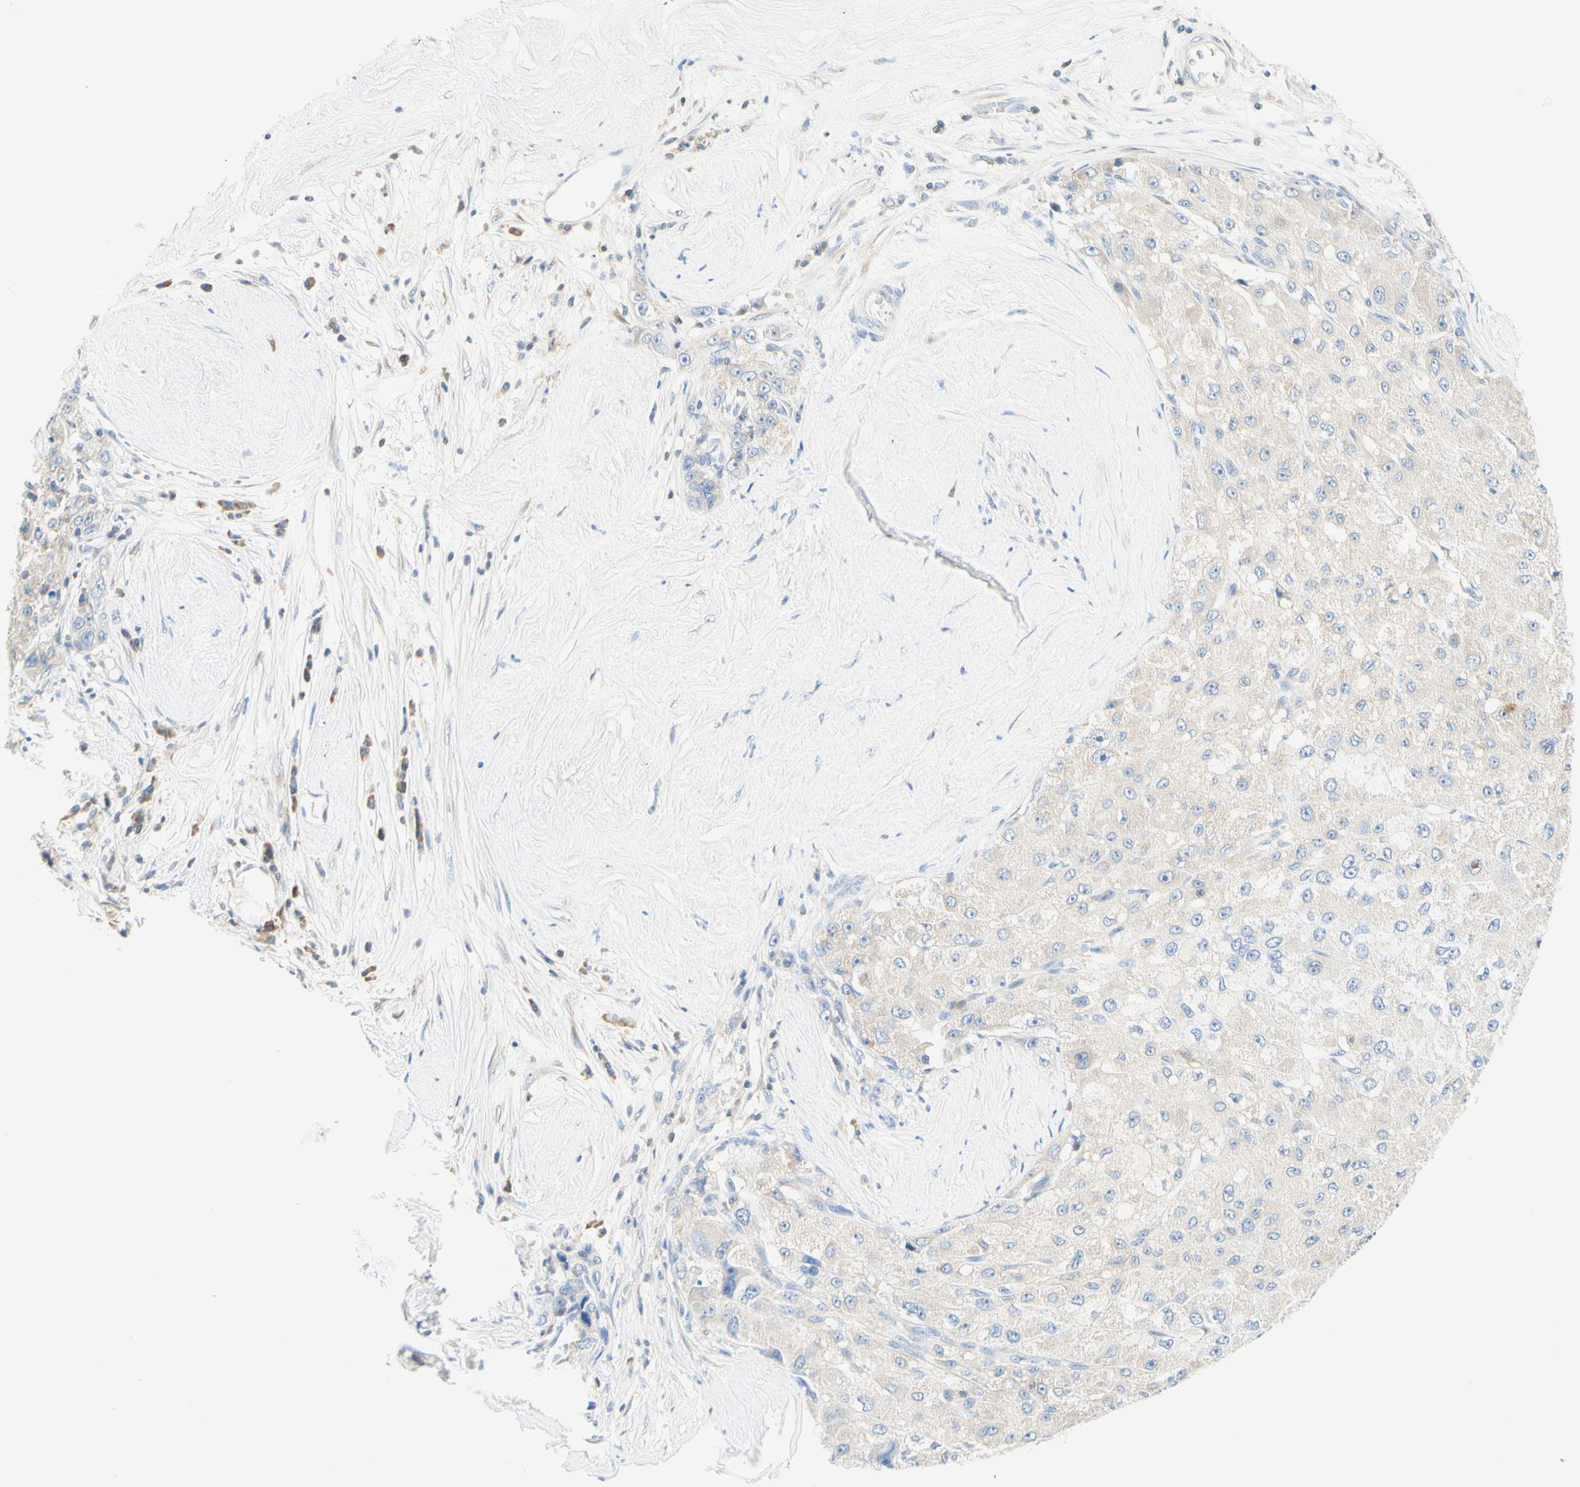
{"staining": {"intensity": "negative", "quantity": "none", "location": "none"}, "tissue": "liver cancer", "cell_type": "Tumor cells", "image_type": "cancer", "snomed": [{"axis": "morphology", "description": "Carcinoma, Hepatocellular, NOS"}, {"axis": "topography", "description": "Liver"}], "caption": "High magnification brightfield microscopy of liver cancer (hepatocellular carcinoma) stained with DAB (brown) and counterstained with hematoxylin (blue): tumor cells show no significant staining.", "gene": "LAT", "patient": {"sex": "male", "age": 80}}